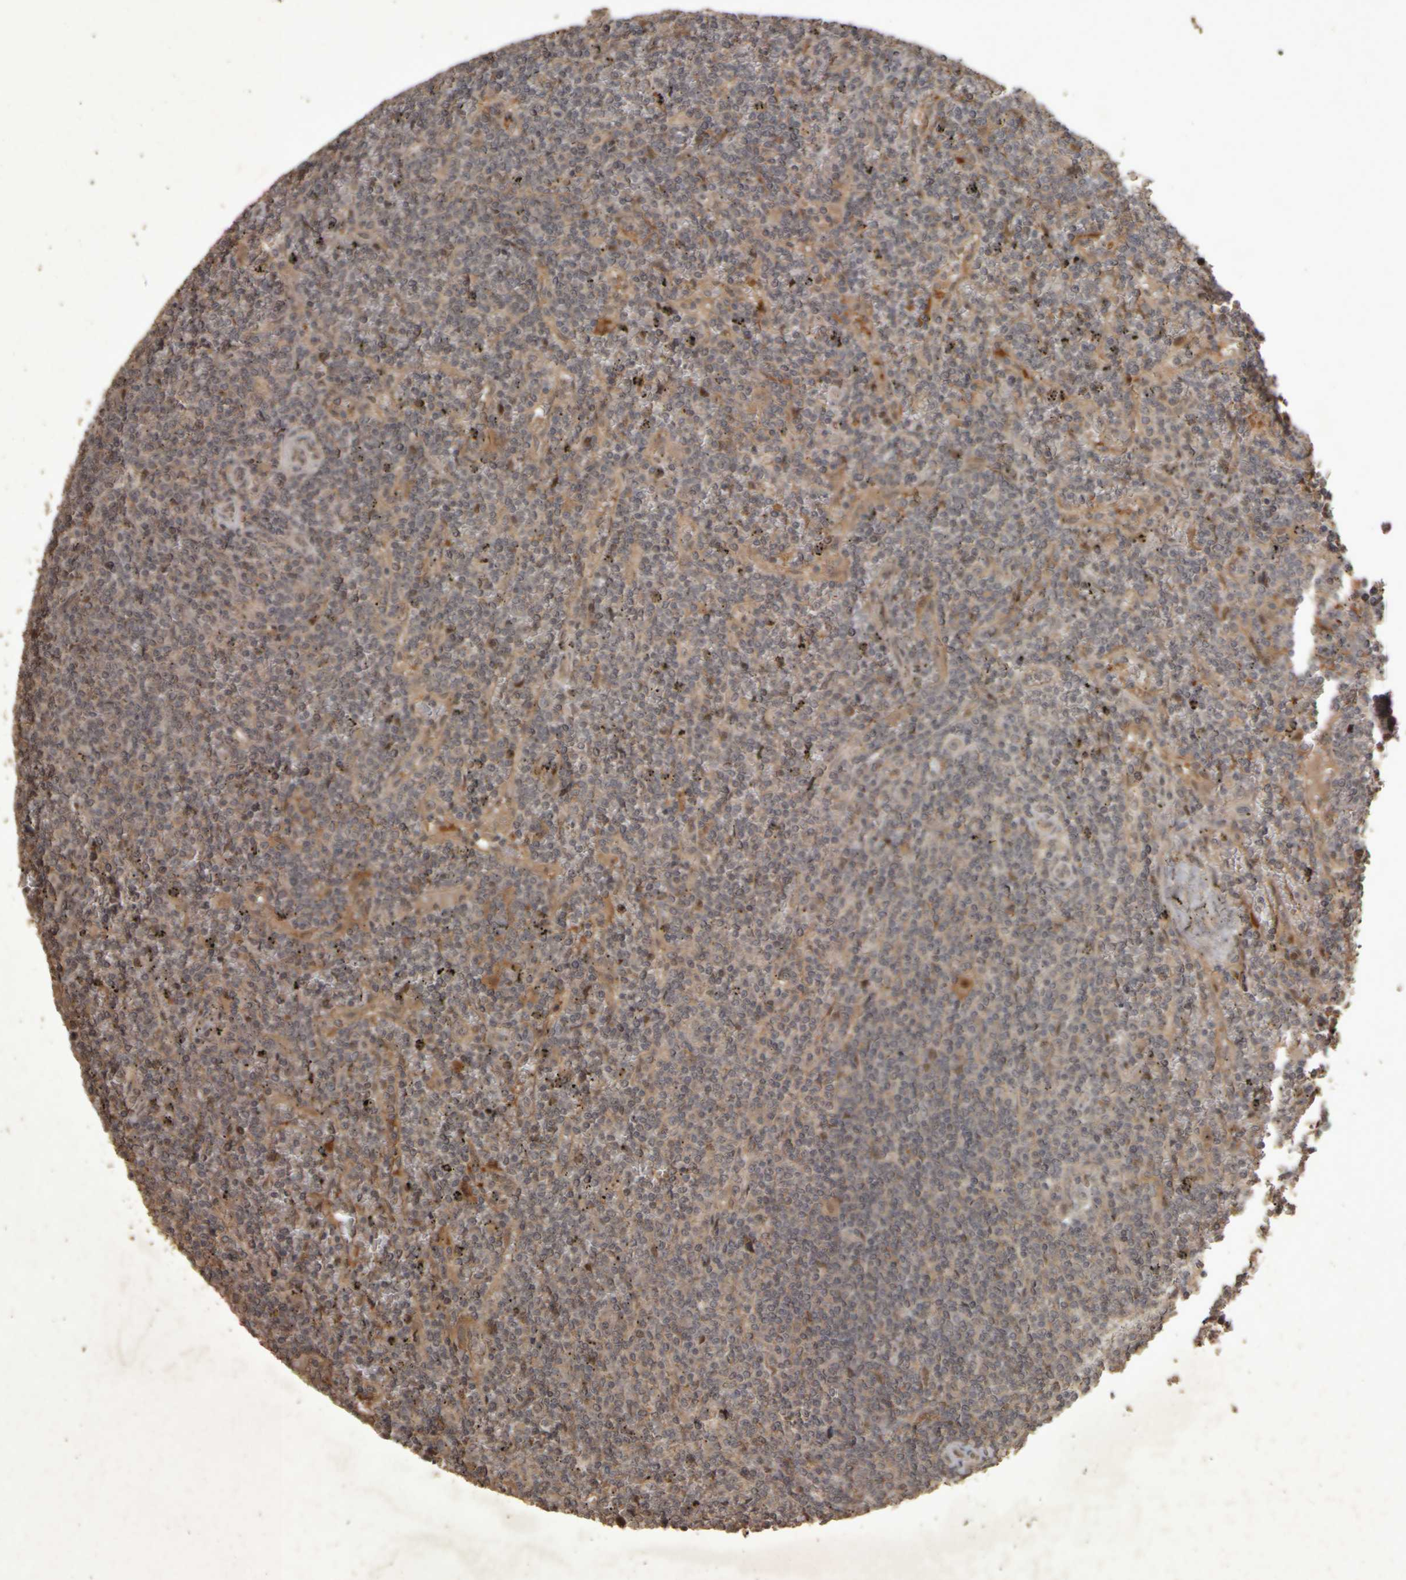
{"staining": {"intensity": "weak", "quantity": "<25%", "location": "cytoplasmic/membranous"}, "tissue": "lymphoma", "cell_type": "Tumor cells", "image_type": "cancer", "snomed": [{"axis": "morphology", "description": "Malignant lymphoma, non-Hodgkin's type, Low grade"}, {"axis": "topography", "description": "Spleen"}], "caption": "This is a image of immunohistochemistry (IHC) staining of malignant lymphoma, non-Hodgkin's type (low-grade), which shows no staining in tumor cells. (Immunohistochemistry (ihc), brightfield microscopy, high magnification).", "gene": "ACO1", "patient": {"sex": "female", "age": 19}}